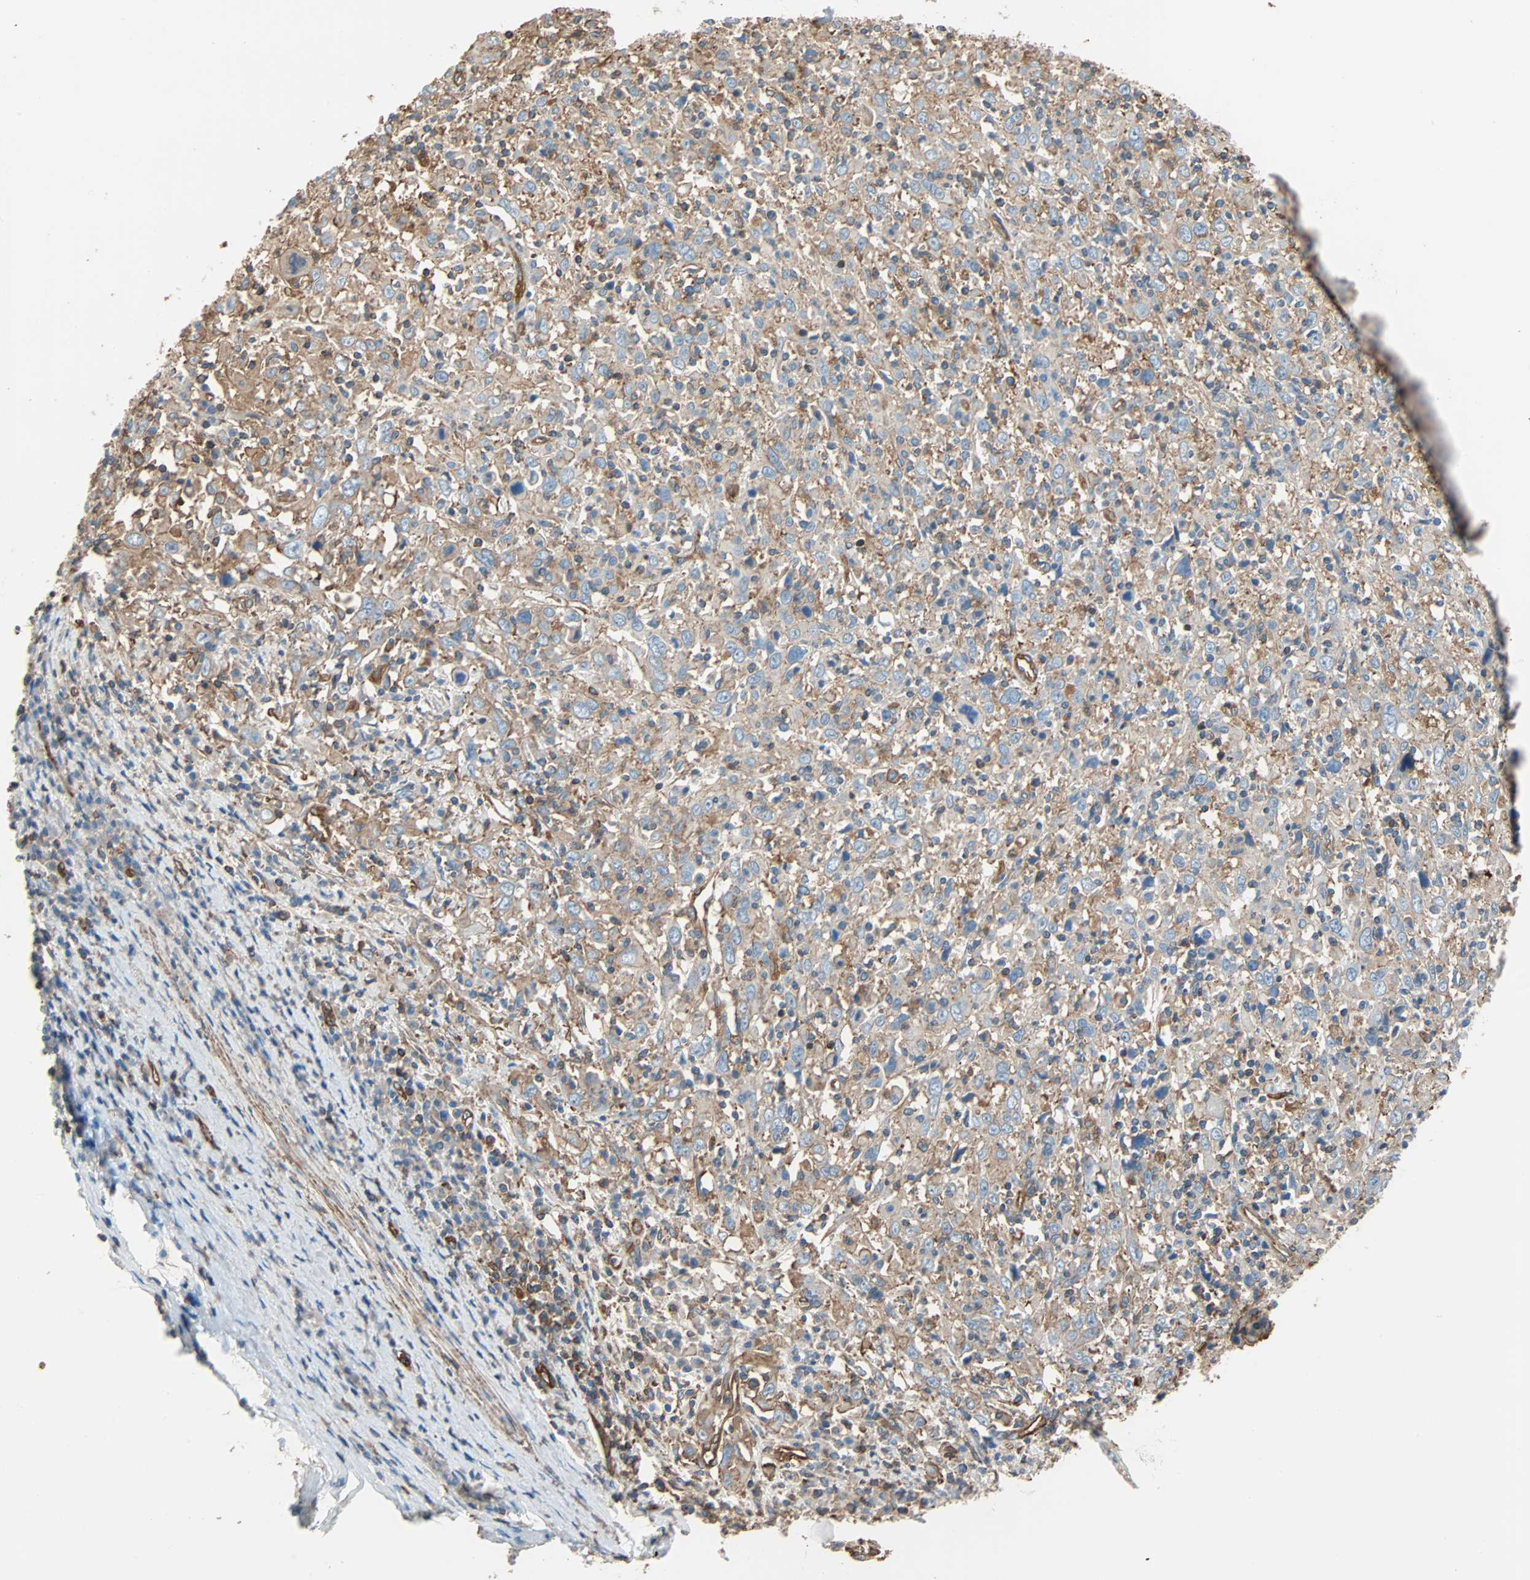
{"staining": {"intensity": "weak", "quantity": "25%-75%", "location": "cytoplasmic/membranous"}, "tissue": "cervical cancer", "cell_type": "Tumor cells", "image_type": "cancer", "snomed": [{"axis": "morphology", "description": "Squamous cell carcinoma, NOS"}, {"axis": "topography", "description": "Cervix"}], "caption": "Cervical squamous cell carcinoma tissue shows weak cytoplasmic/membranous positivity in about 25%-75% of tumor cells, visualized by immunohistochemistry.", "gene": "GALNT10", "patient": {"sex": "female", "age": 46}}